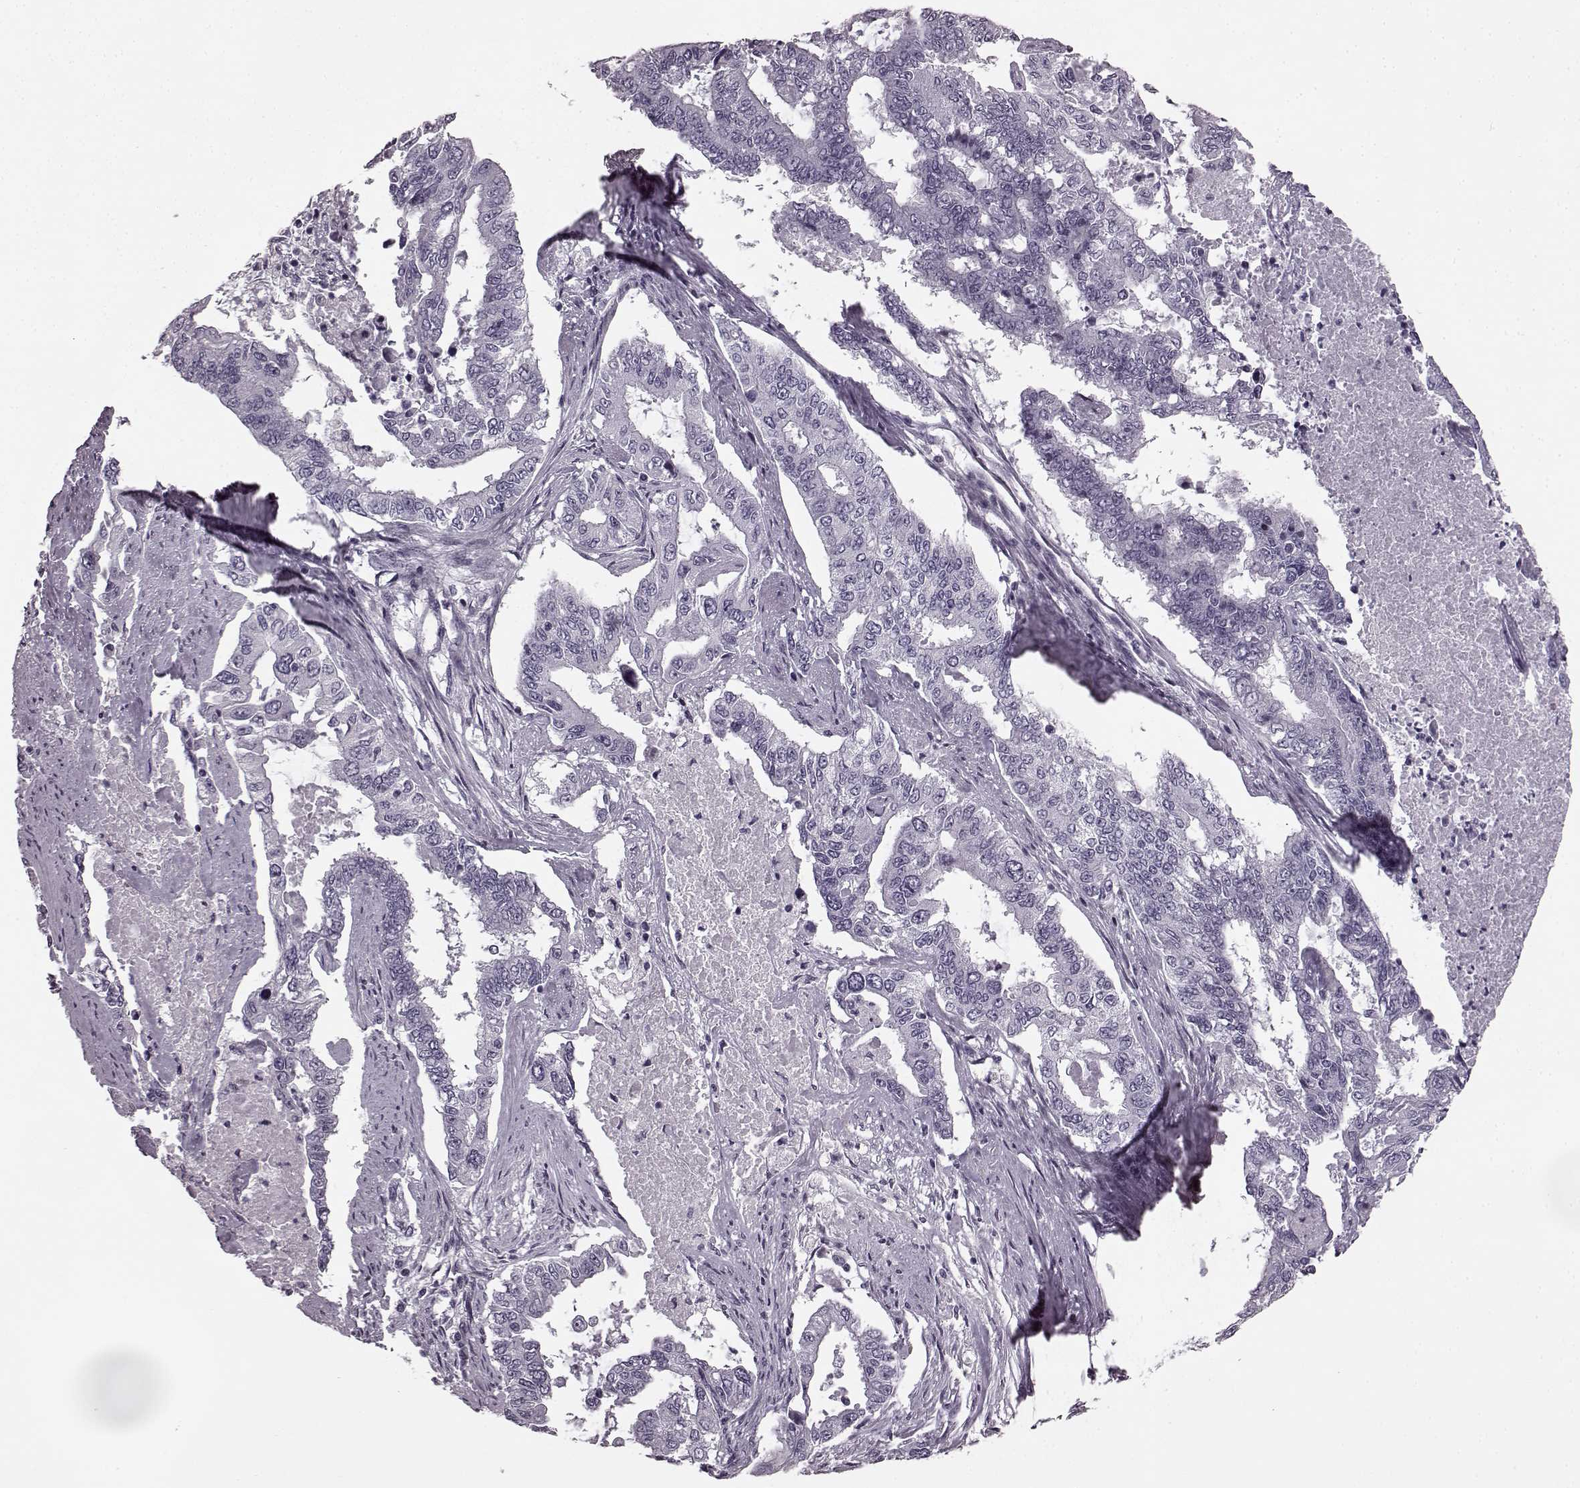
{"staining": {"intensity": "negative", "quantity": "none", "location": "none"}, "tissue": "endometrial cancer", "cell_type": "Tumor cells", "image_type": "cancer", "snomed": [{"axis": "morphology", "description": "Adenocarcinoma, NOS"}, {"axis": "topography", "description": "Uterus"}], "caption": "High magnification brightfield microscopy of endometrial adenocarcinoma stained with DAB (3,3'-diaminobenzidine) (brown) and counterstained with hematoxylin (blue): tumor cells show no significant expression.", "gene": "SEMG2", "patient": {"sex": "female", "age": 59}}